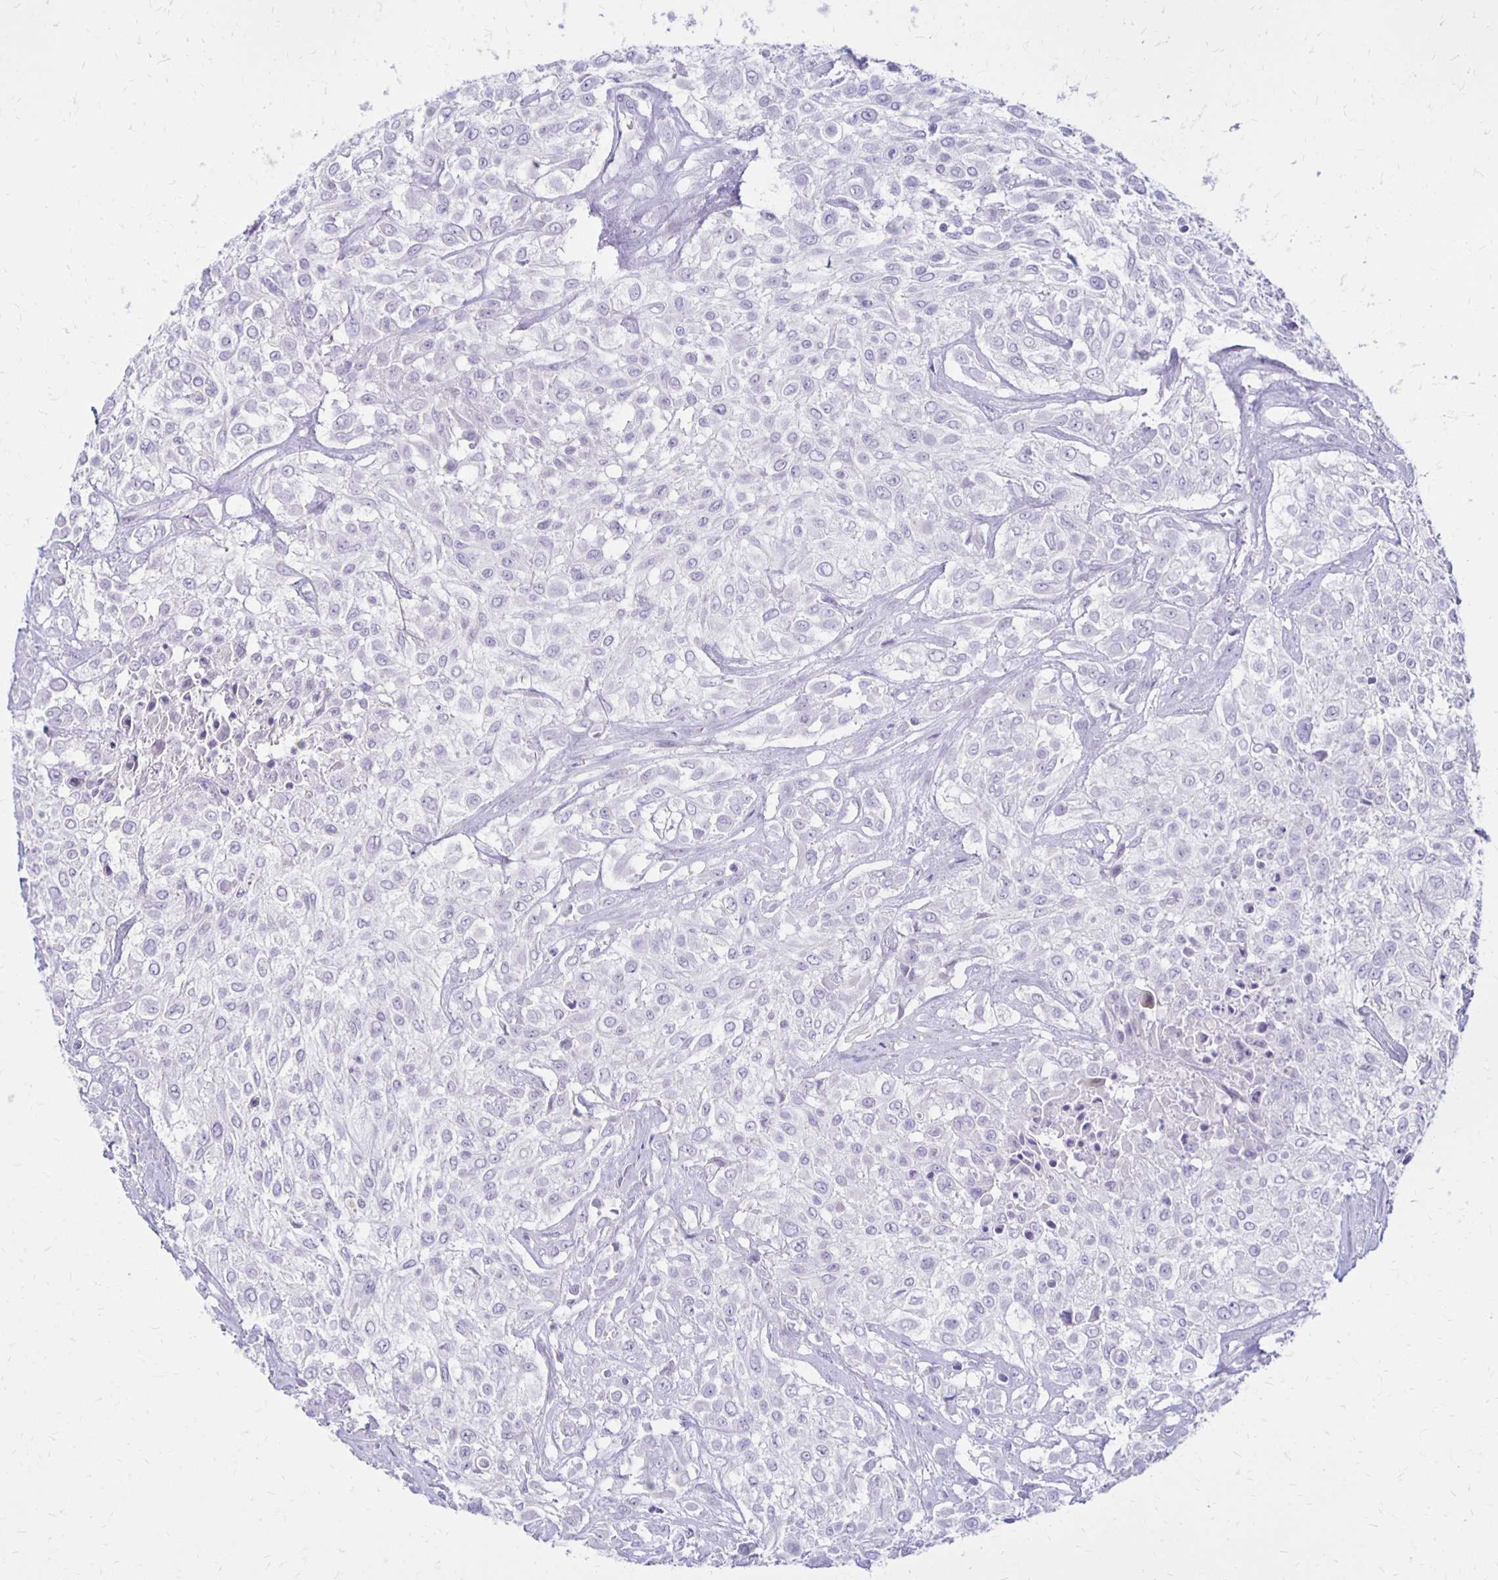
{"staining": {"intensity": "negative", "quantity": "none", "location": "none"}, "tissue": "urothelial cancer", "cell_type": "Tumor cells", "image_type": "cancer", "snomed": [{"axis": "morphology", "description": "Urothelial carcinoma, High grade"}, {"axis": "topography", "description": "Urinary bladder"}], "caption": "Tumor cells are negative for protein expression in human urothelial cancer.", "gene": "RYR1", "patient": {"sex": "male", "age": 57}}